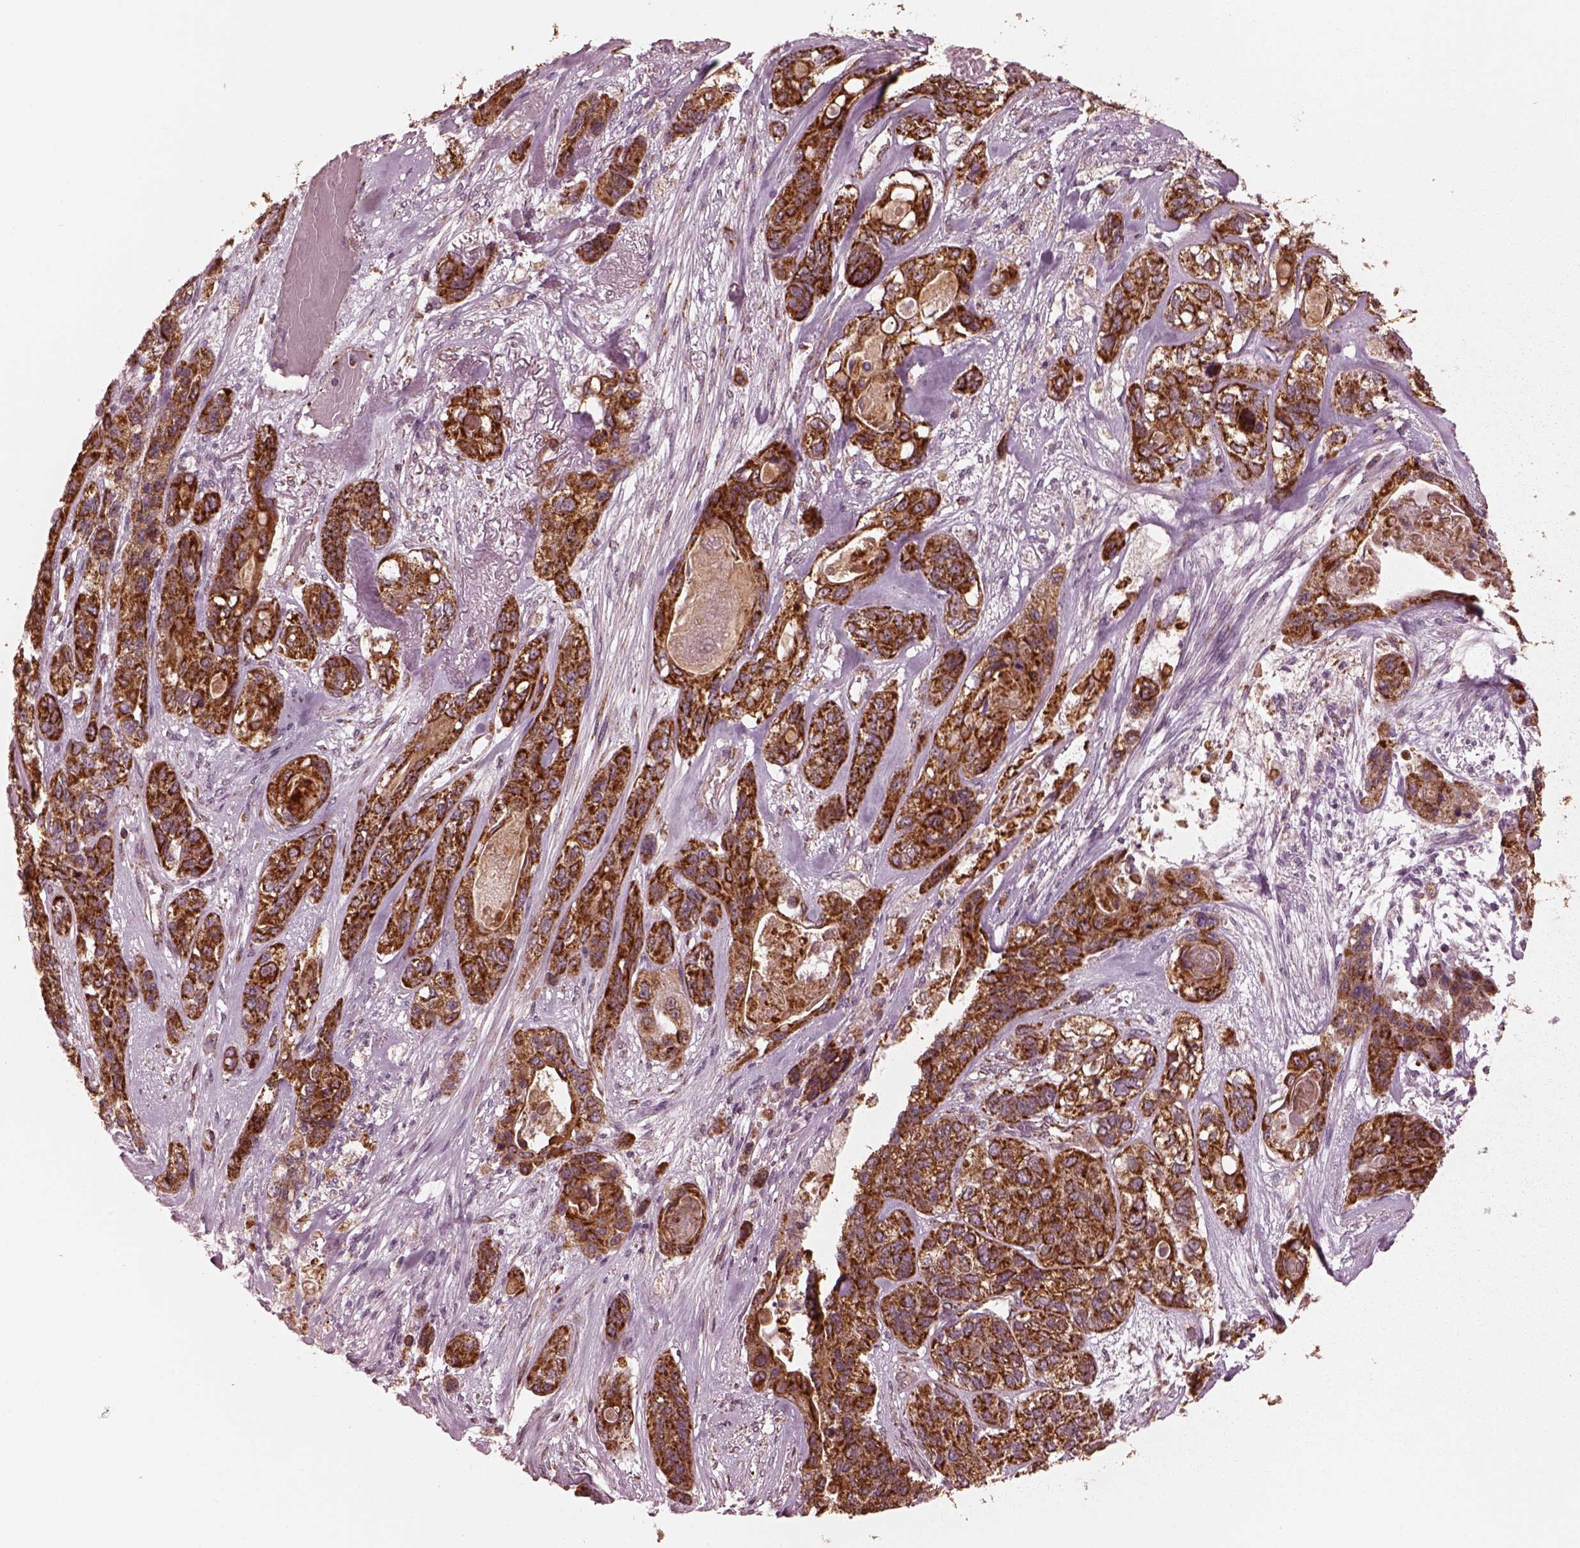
{"staining": {"intensity": "strong", "quantity": ">75%", "location": "cytoplasmic/membranous"}, "tissue": "lung cancer", "cell_type": "Tumor cells", "image_type": "cancer", "snomed": [{"axis": "morphology", "description": "Squamous cell carcinoma, NOS"}, {"axis": "topography", "description": "Lung"}], "caption": "Human lung cancer (squamous cell carcinoma) stained with a protein marker shows strong staining in tumor cells.", "gene": "NDUFB10", "patient": {"sex": "female", "age": 70}}